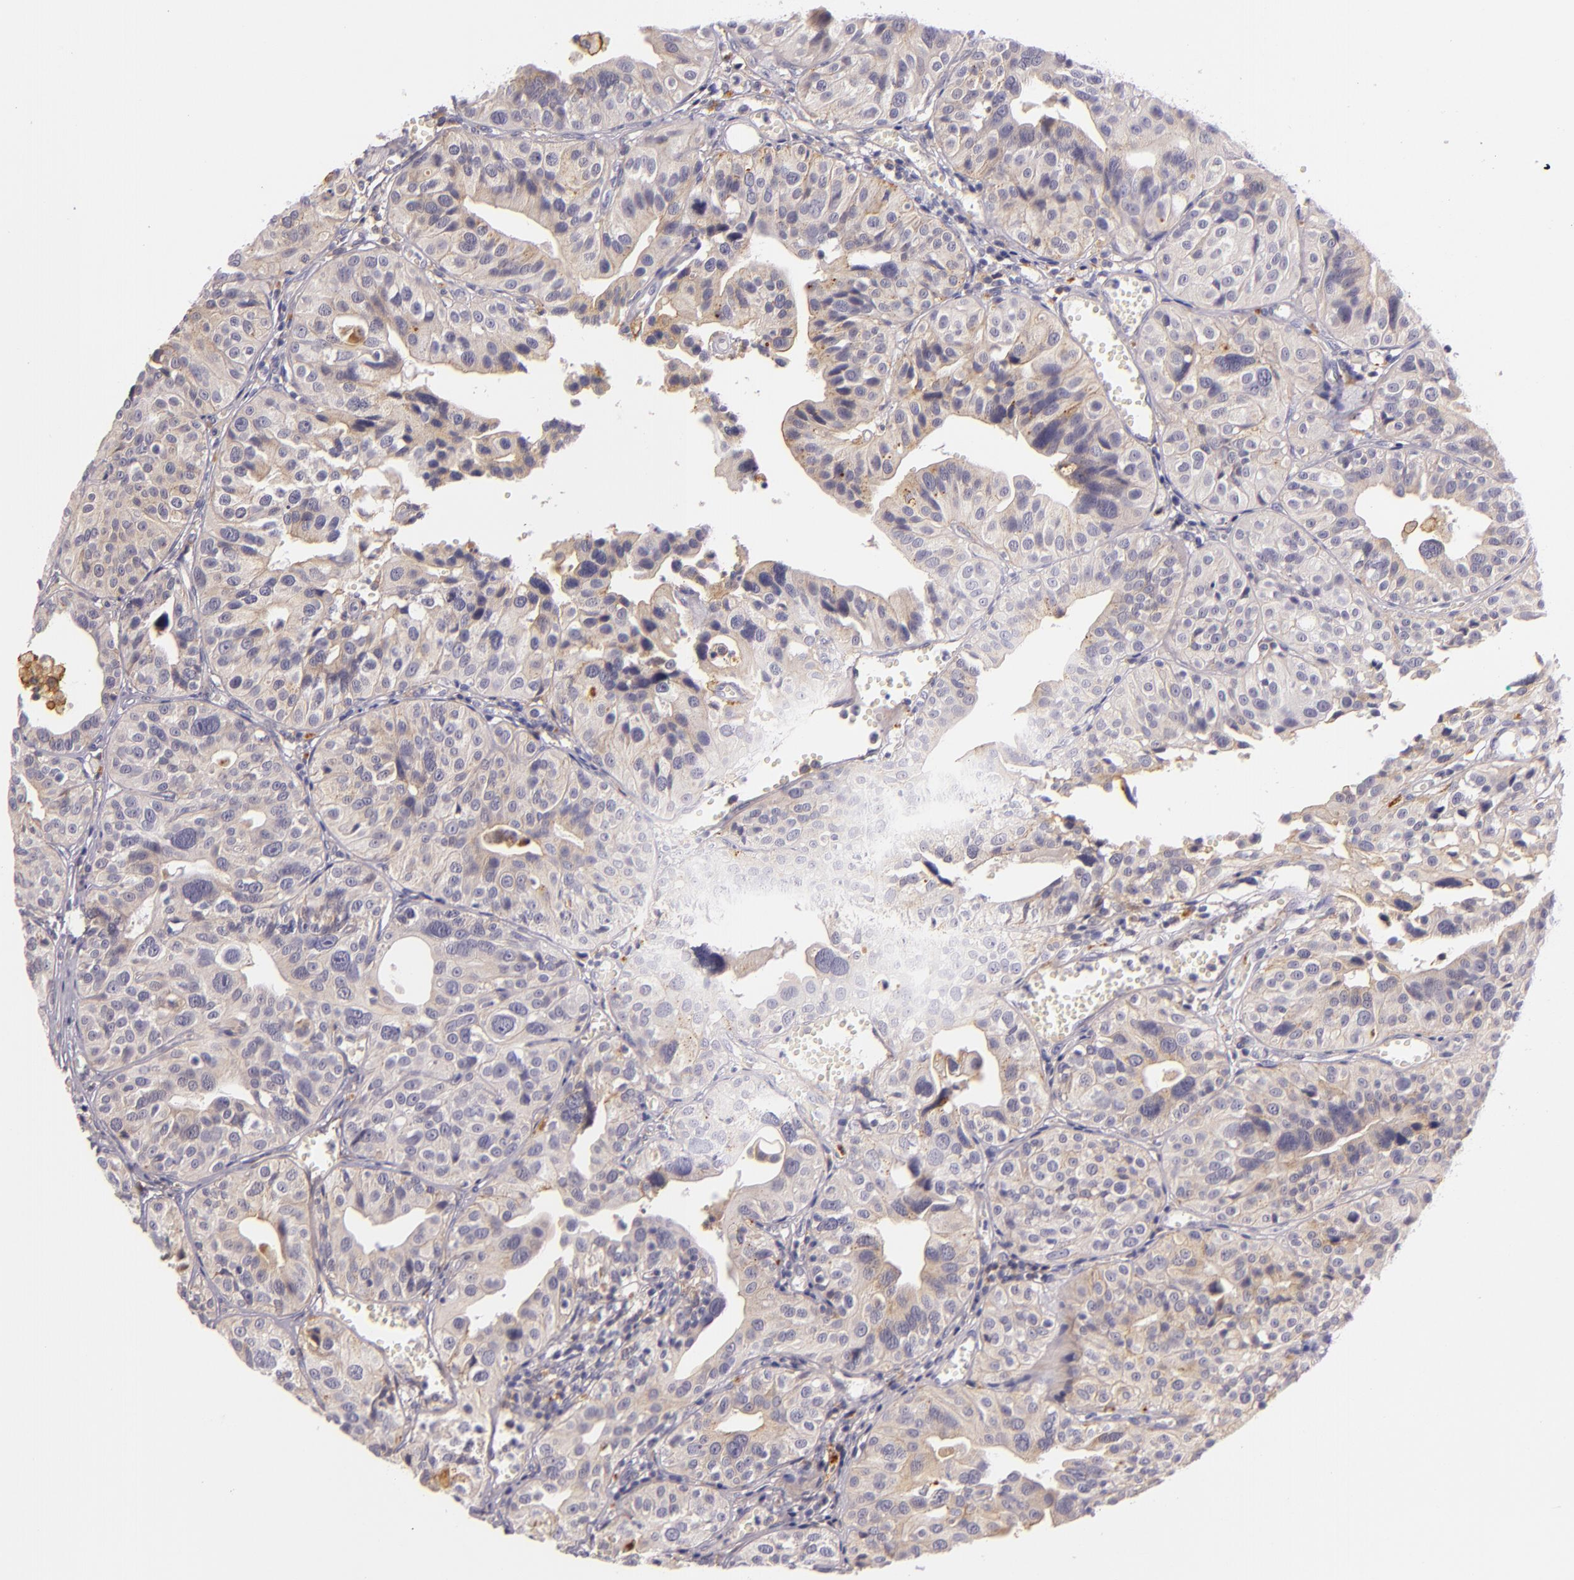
{"staining": {"intensity": "weak", "quantity": "<25%", "location": "cytoplasmic/membranous"}, "tissue": "urothelial cancer", "cell_type": "Tumor cells", "image_type": "cancer", "snomed": [{"axis": "morphology", "description": "Urothelial carcinoma, High grade"}, {"axis": "topography", "description": "Urinary bladder"}], "caption": "There is no significant expression in tumor cells of urothelial cancer.", "gene": "CTSF", "patient": {"sex": "male", "age": 56}}